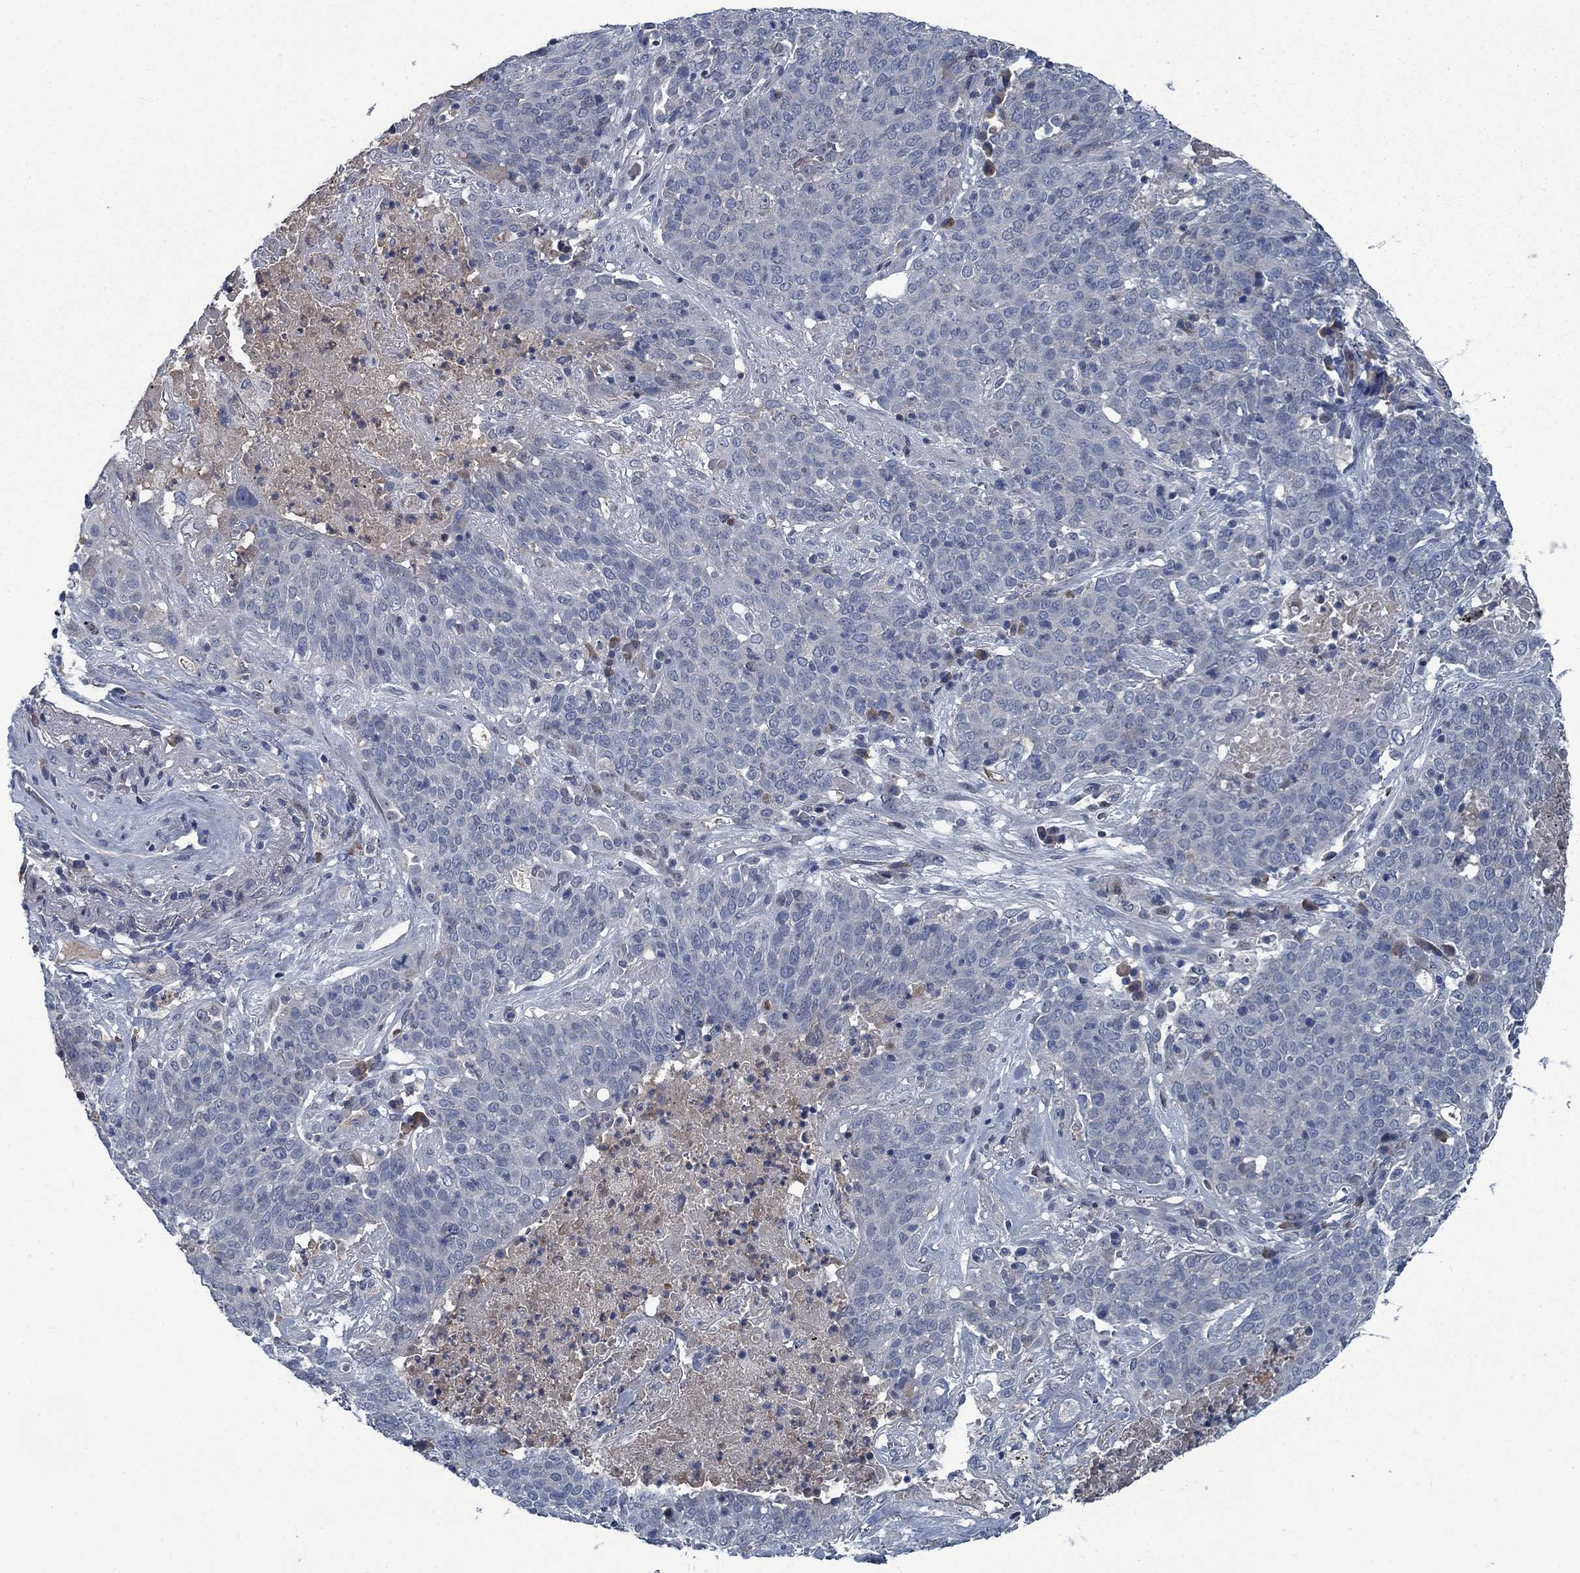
{"staining": {"intensity": "negative", "quantity": "none", "location": "none"}, "tissue": "lung cancer", "cell_type": "Tumor cells", "image_type": "cancer", "snomed": [{"axis": "morphology", "description": "Squamous cell carcinoma, NOS"}, {"axis": "topography", "description": "Lung"}], "caption": "High power microscopy histopathology image of an immunohistochemistry photomicrograph of lung cancer (squamous cell carcinoma), revealing no significant expression in tumor cells.", "gene": "PNMA8A", "patient": {"sex": "male", "age": 82}}